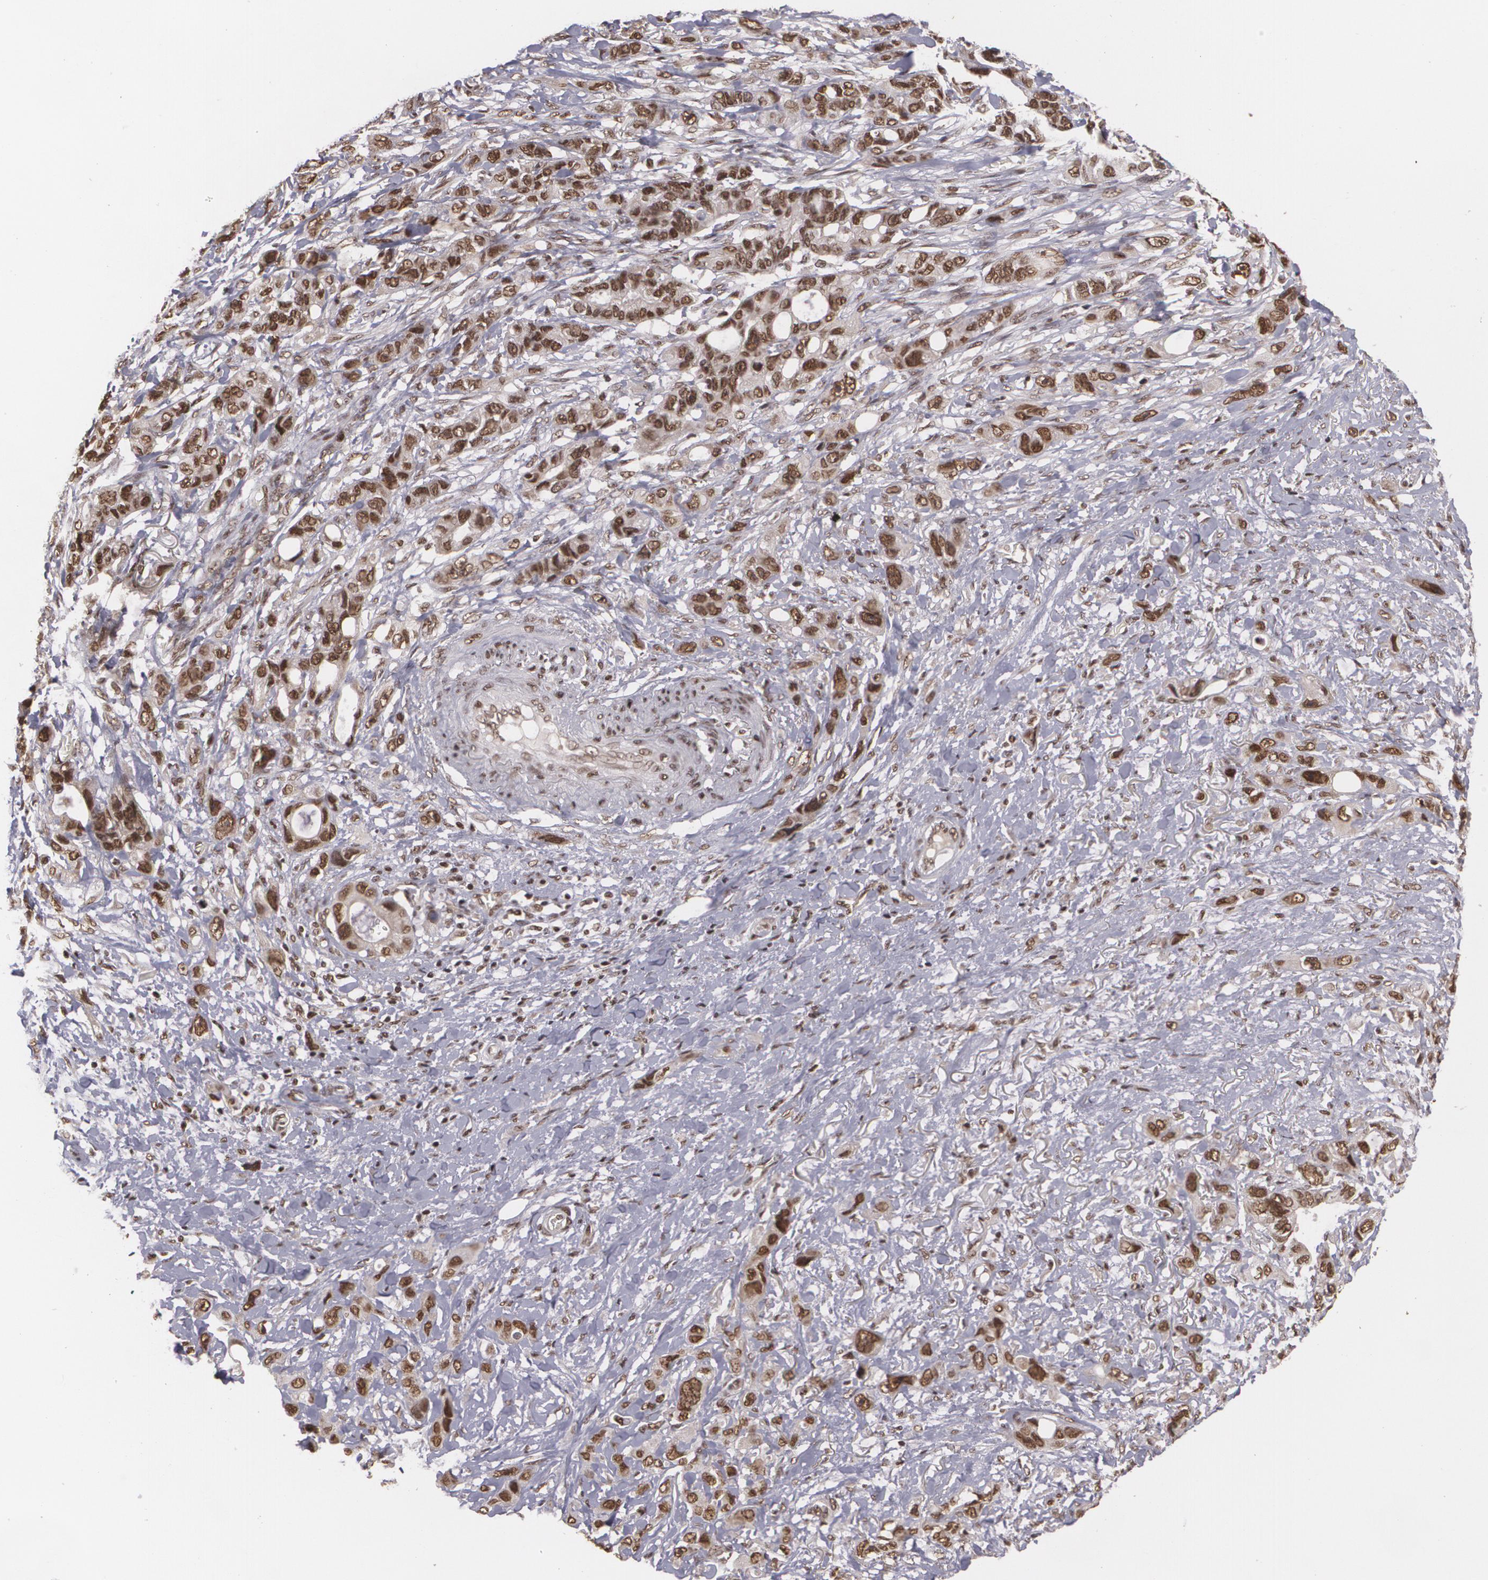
{"staining": {"intensity": "strong", "quantity": ">75%", "location": "nuclear"}, "tissue": "stomach cancer", "cell_type": "Tumor cells", "image_type": "cancer", "snomed": [{"axis": "morphology", "description": "Adenocarcinoma, NOS"}, {"axis": "topography", "description": "Stomach, upper"}], "caption": "Stomach cancer tissue reveals strong nuclear expression in approximately >75% of tumor cells, visualized by immunohistochemistry.", "gene": "RXRB", "patient": {"sex": "male", "age": 47}}